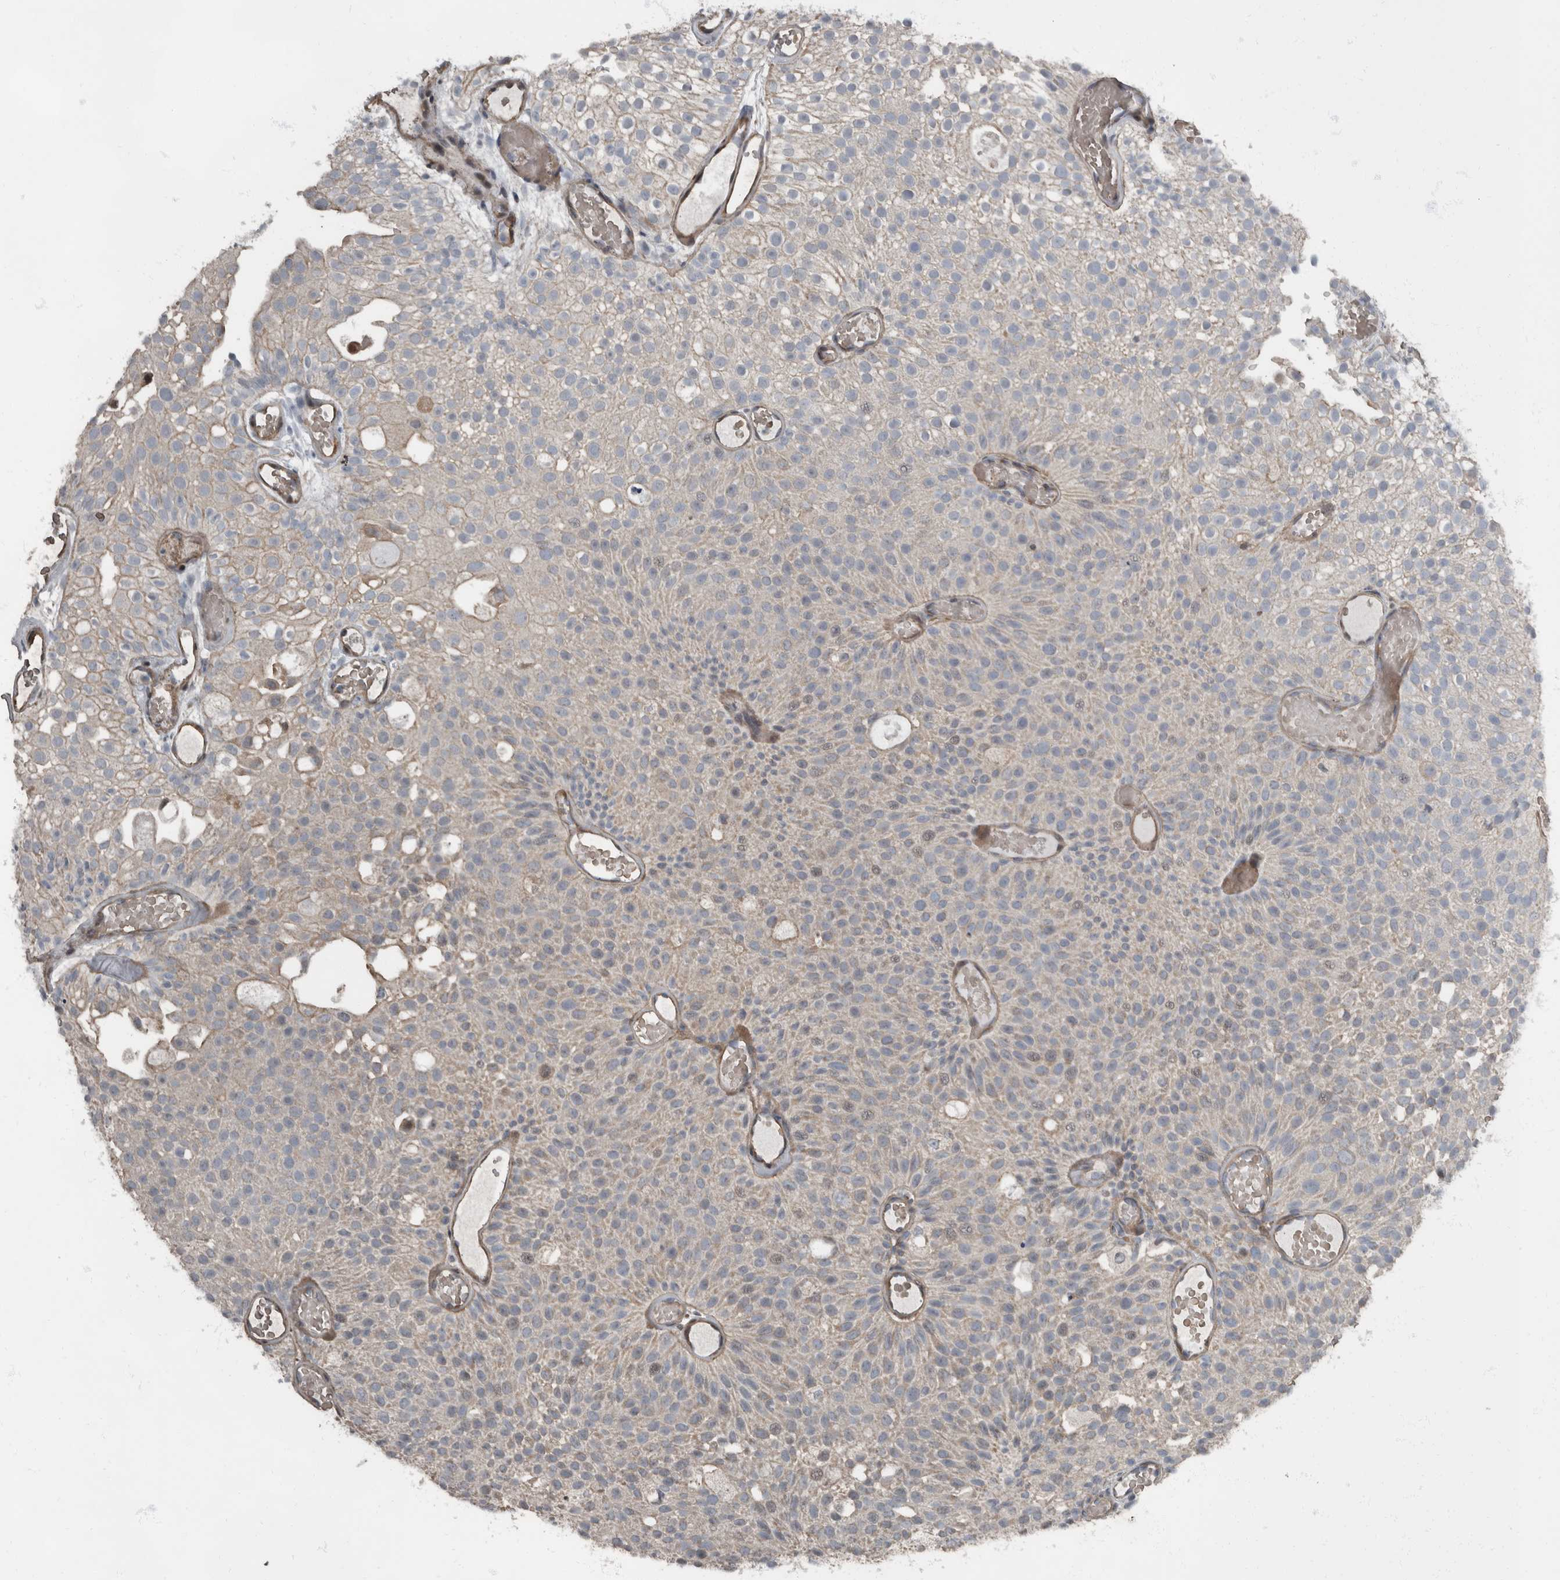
{"staining": {"intensity": "negative", "quantity": "none", "location": "none"}, "tissue": "urothelial cancer", "cell_type": "Tumor cells", "image_type": "cancer", "snomed": [{"axis": "morphology", "description": "Urothelial carcinoma, Low grade"}, {"axis": "topography", "description": "Urinary bladder"}], "caption": "There is no significant positivity in tumor cells of urothelial carcinoma (low-grade).", "gene": "RABGGTB", "patient": {"sex": "male", "age": 78}}